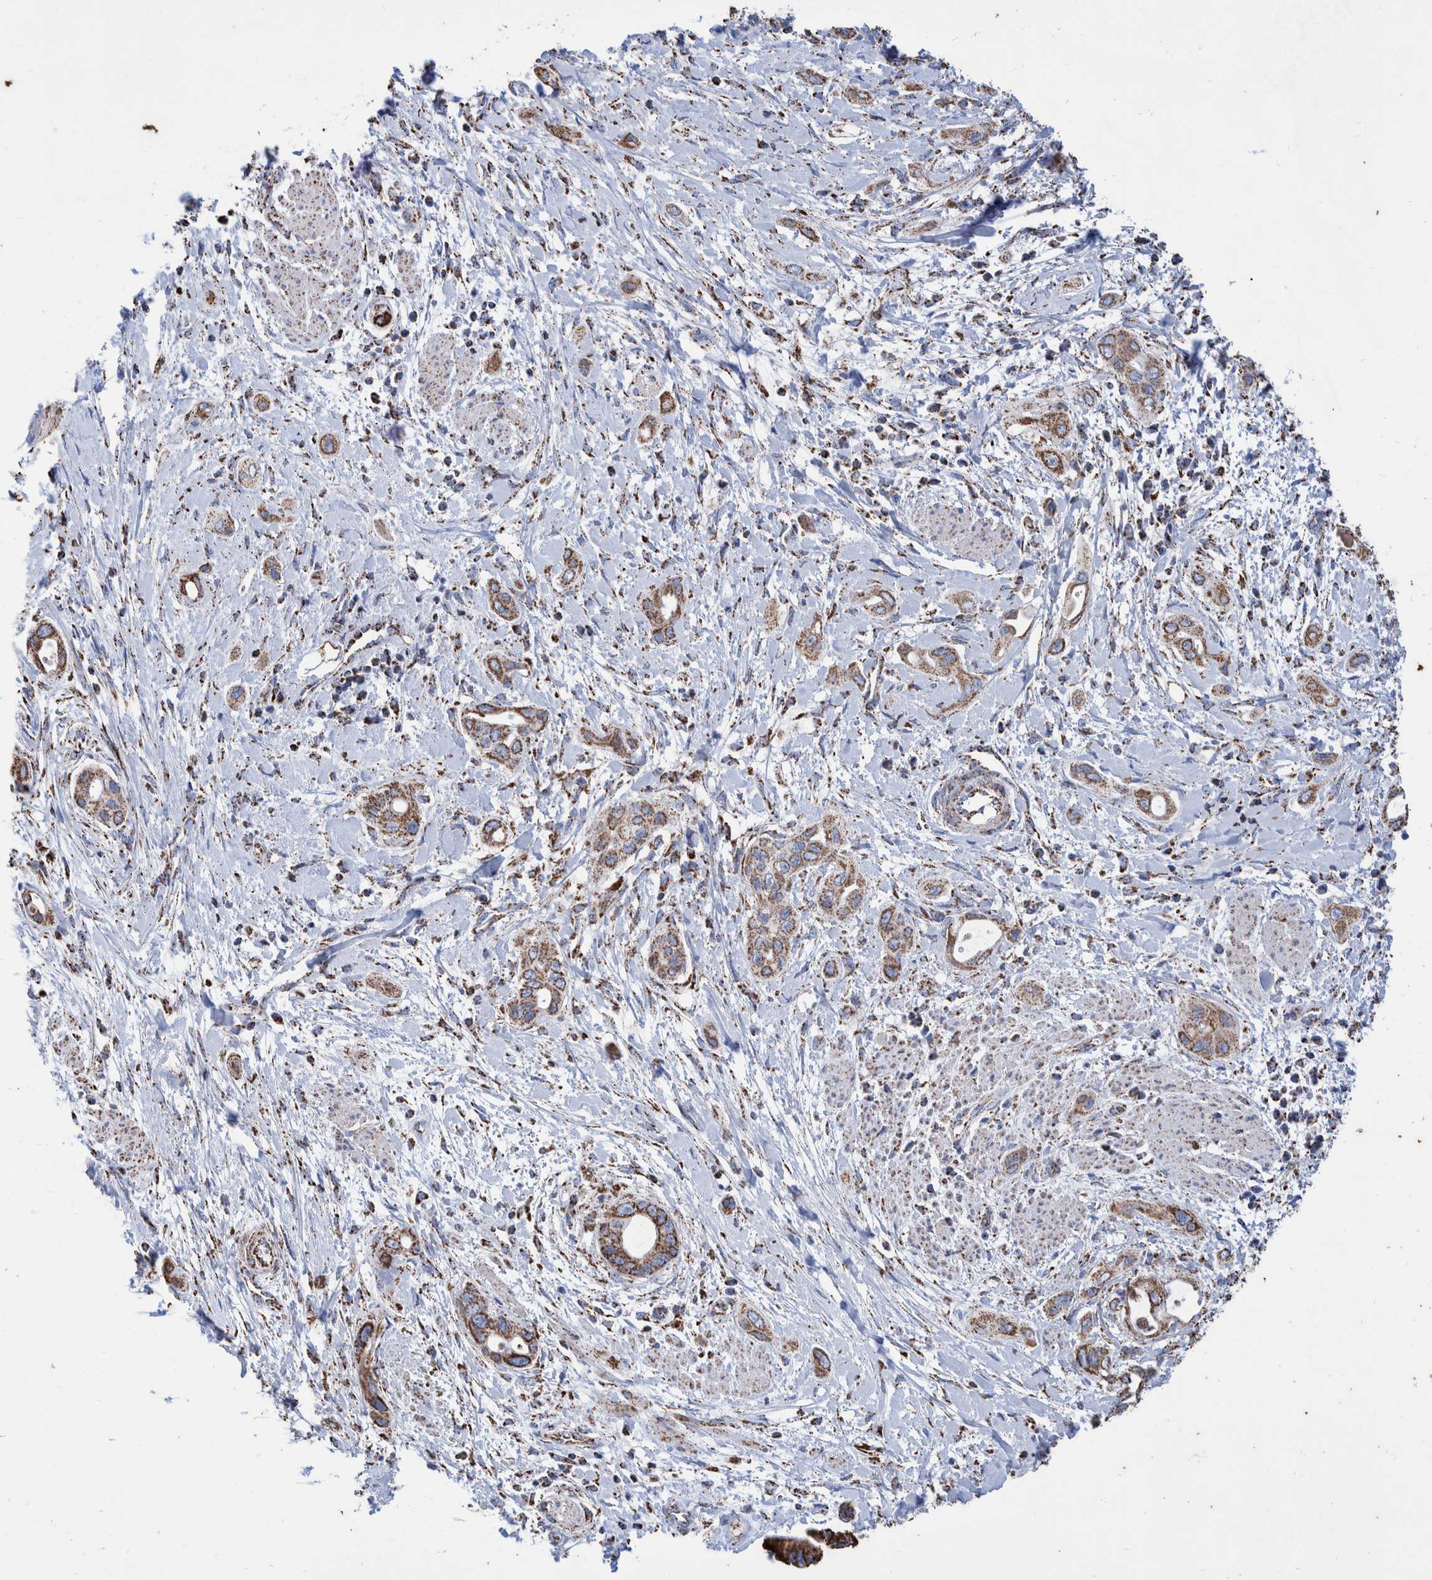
{"staining": {"intensity": "strong", "quantity": ">75%", "location": "cytoplasmic/membranous"}, "tissue": "pancreatic cancer", "cell_type": "Tumor cells", "image_type": "cancer", "snomed": [{"axis": "morphology", "description": "Adenocarcinoma, NOS"}, {"axis": "topography", "description": "Pancreas"}], "caption": "High-magnification brightfield microscopy of pancreatic adenocarcinoma stained with DAB (3,3'-diaminobenzidine) (brown) and counterstained with hematoxylin (blue). tumor cells exhibit strong cytoplasmic/membranous staining is seen in approximately>75% of cells. (DAB IHC with brightfield microscopy, high magnification).", "gene": "VPS26C", "patient": {"sex": "male", "age": 59}}